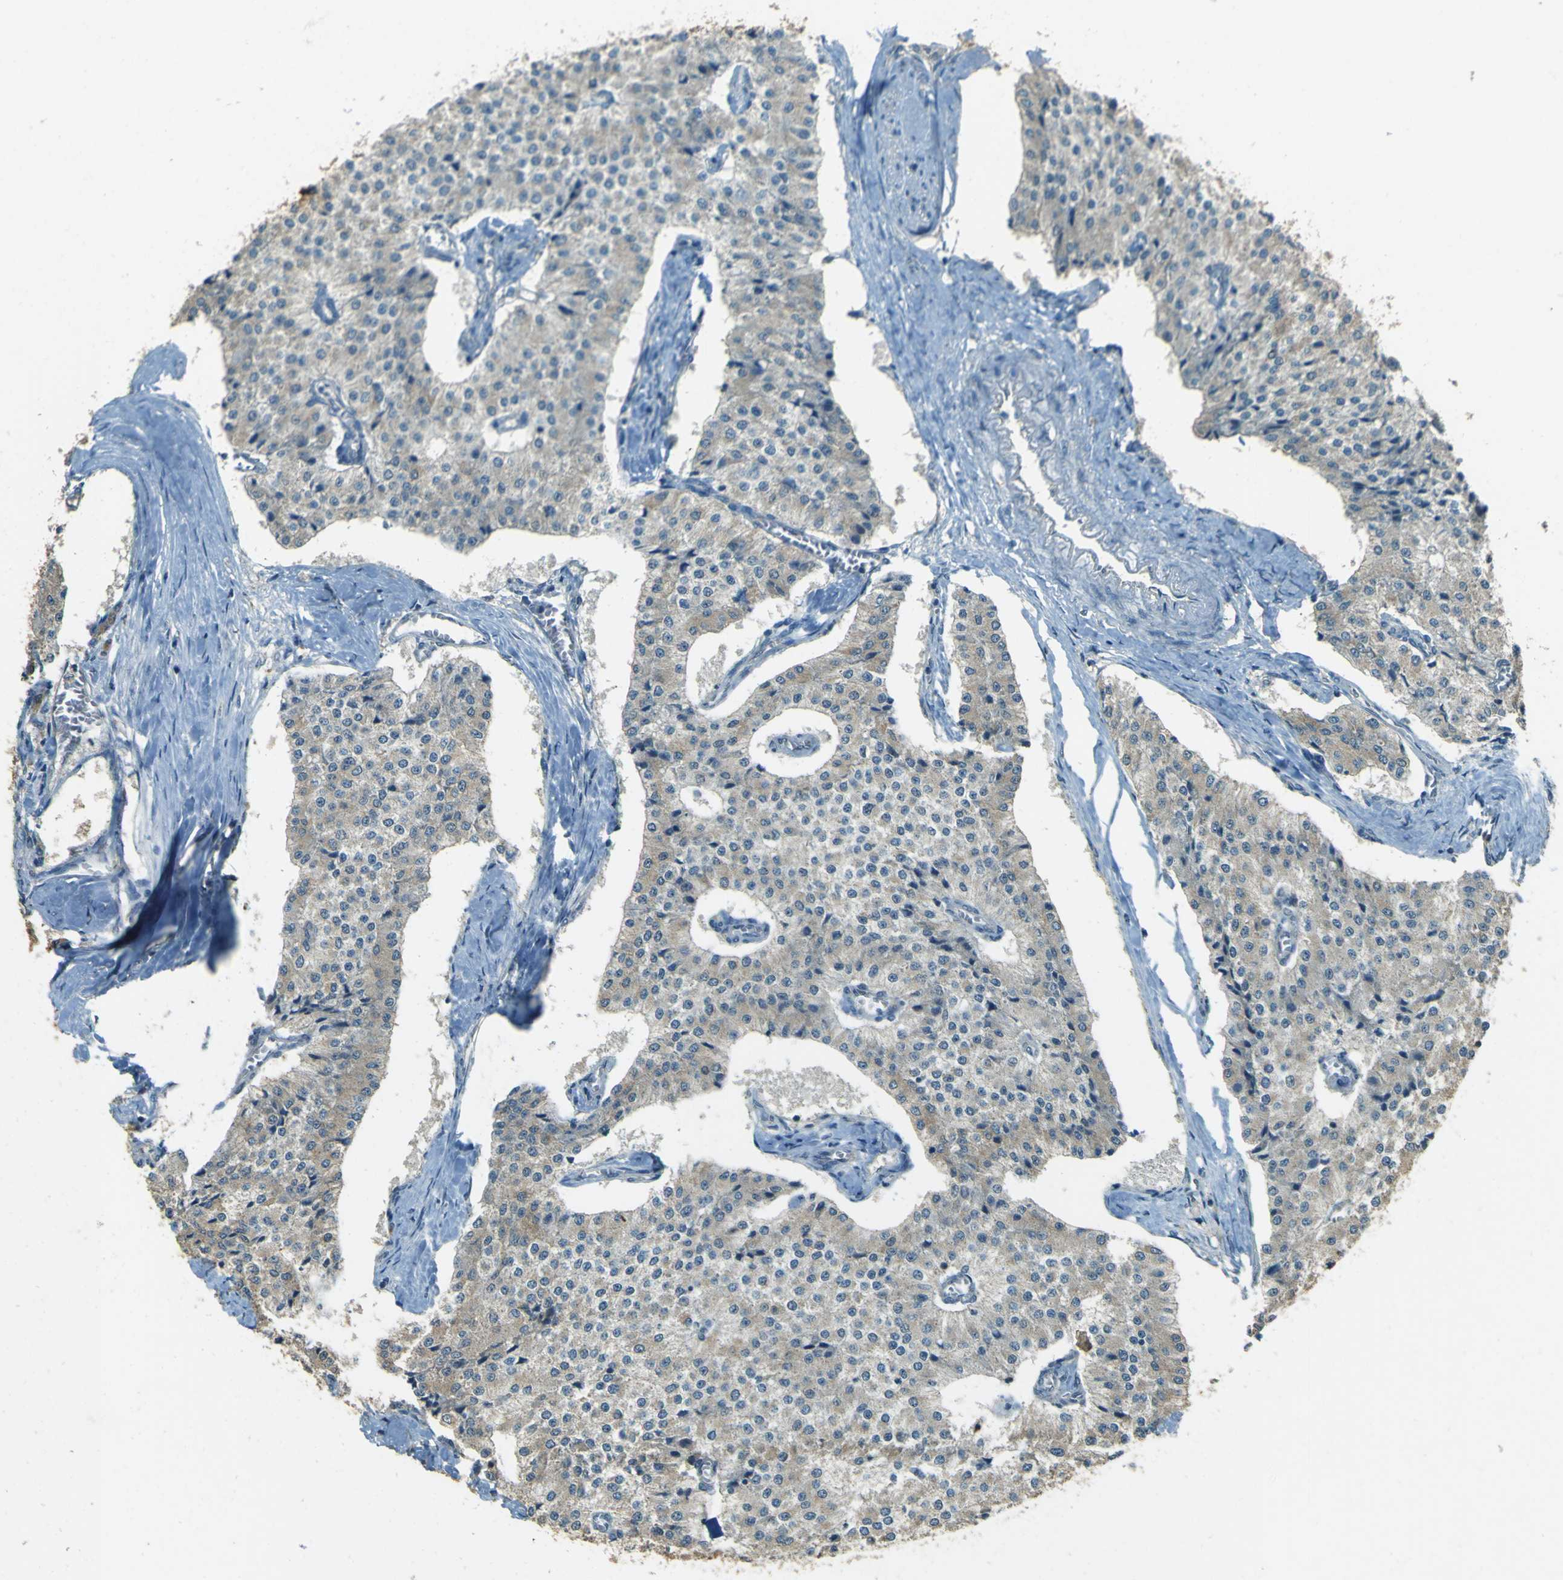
{"staining": {"intensity": "negative", "quantity": "none", "location": "none"}, "tissue": "carcinoid", "cell_type": "Tumor cells", "image_type": "cancer", "snomed": [{"axis": "morphology", "description": "Carcinoid, malignant, NOS"}, {"axis": "topography", "description": "Colon"}], "caption": "This histopathology image is of carcinoid (malignant) stained with immunohistochemistry to label a protein in brown with the nuclei are counter-stained blue. There is no expression in tumor cells.", "gene": "GOLGA1", "patient": {"sex": "female", "age": 52}}